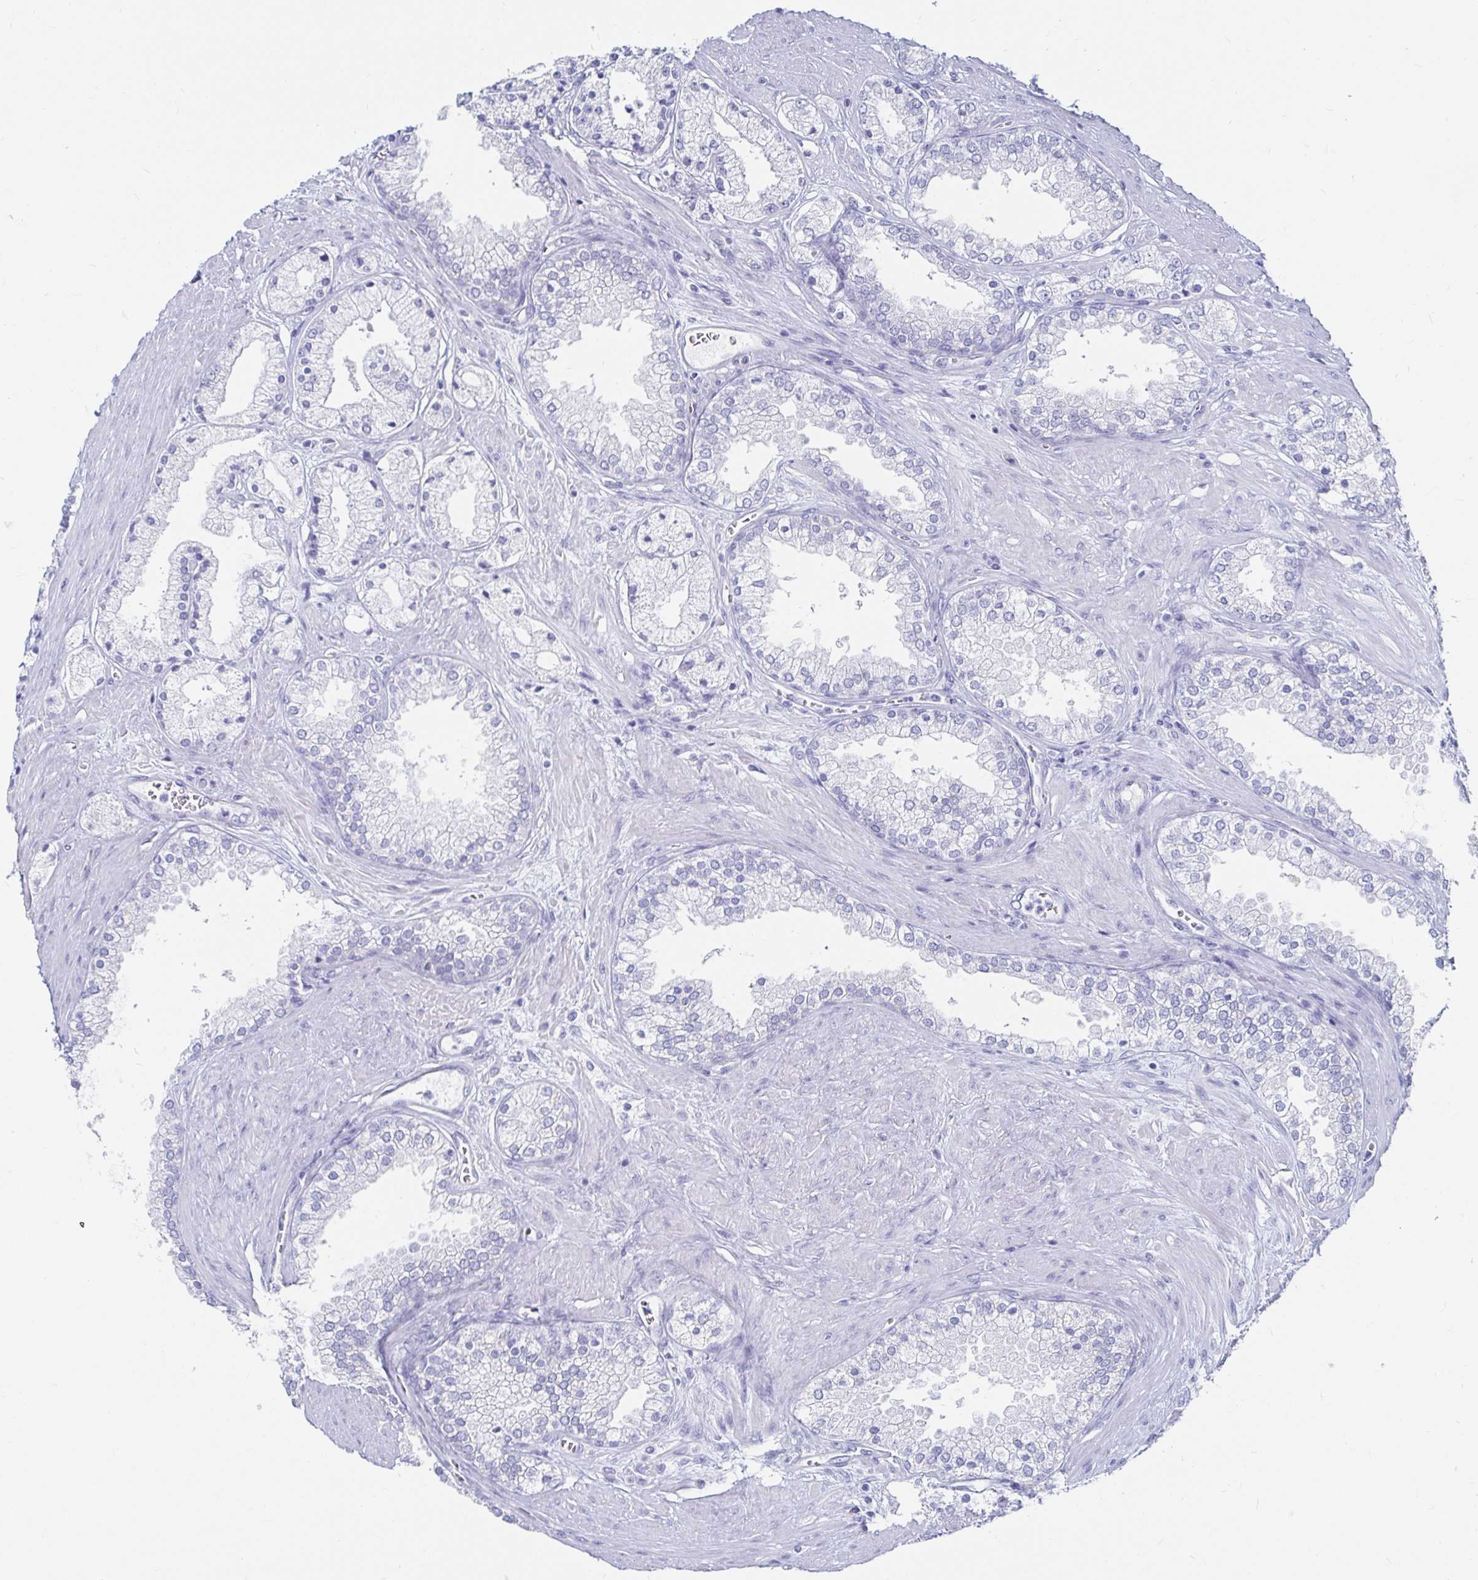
{"staining": {"intensity": "negative", "quantity": "none", "location": "none"}, "tissue": "prostate cancer", "cell_type": "Tumor cells", "image_type": "cancer", "snomed": [{"axis": "morphology", "description": "Adenocarcinoma, High grade"}, {"axis": "topography", "description": "Prostate"}], "caption": "There is no significant staining in tumor cells of prostate cancer.", "gene": "CA9", "patient": {"sex": "male", "age": 66}}